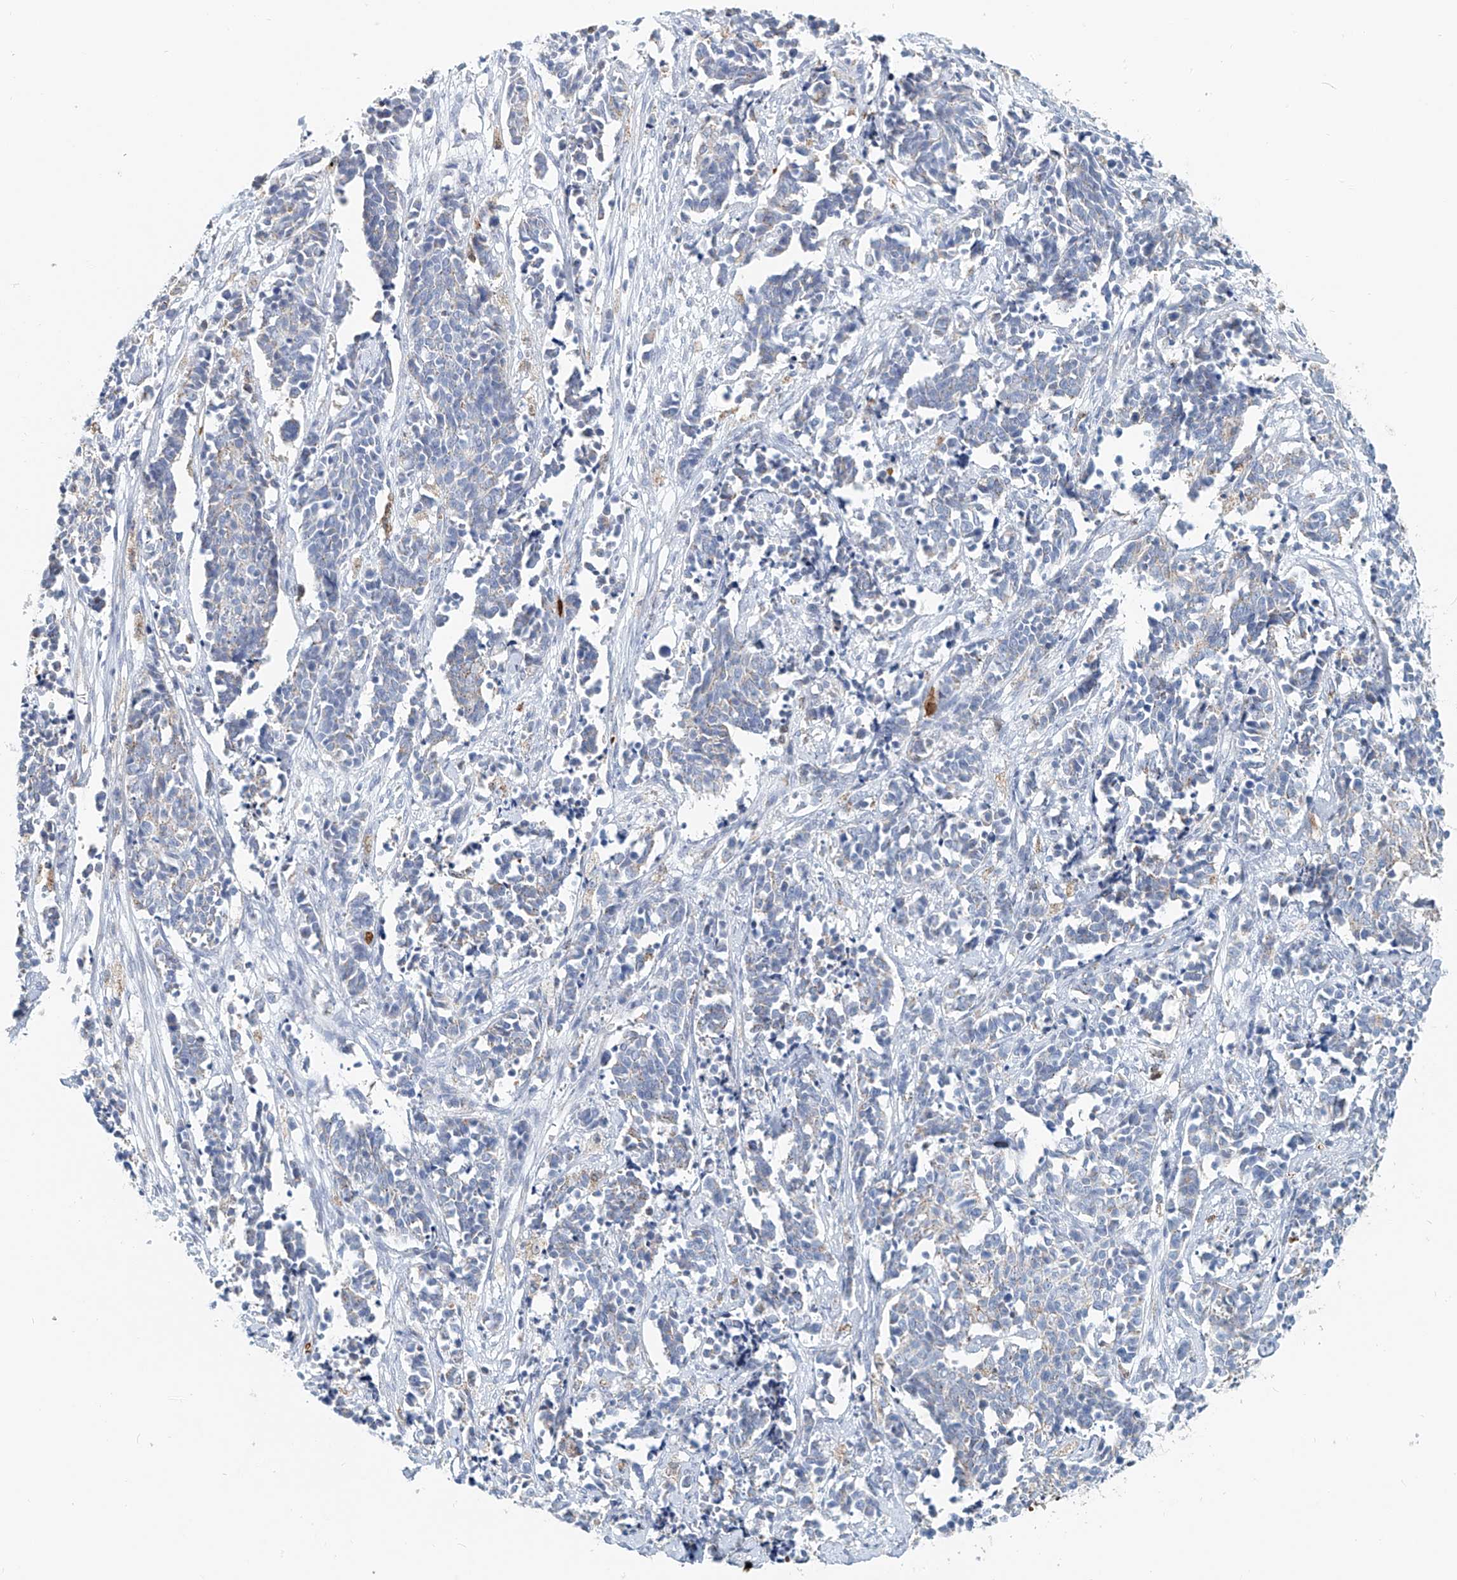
{"staining": {"intensity": "weak", "quantity": "<25%", "location": "cytoplasmic/membranous"}, "tissue": "cervical cancer", "cell_type": "Tumor cells", "image_type": "cancer", "snomed": [{"axis": "morphology", "description": "Normal tissue, NOS"}, {"axis": "morphology", "description": "Squamous cell carcinoma, NOS"}, {"axis": "topography", "description": "Cervix"}], "caption": "Histopathology image shows no significant protein staining in tumor cells of cervical cancer (squamous cell carcinoma). (Stains: DAB IHC with hematoxylin counter stain, Microscopy: brightfield microscopy at high magnification).", "gene": "PTPRA", "patient": {"sex": "female", "age": 35}}